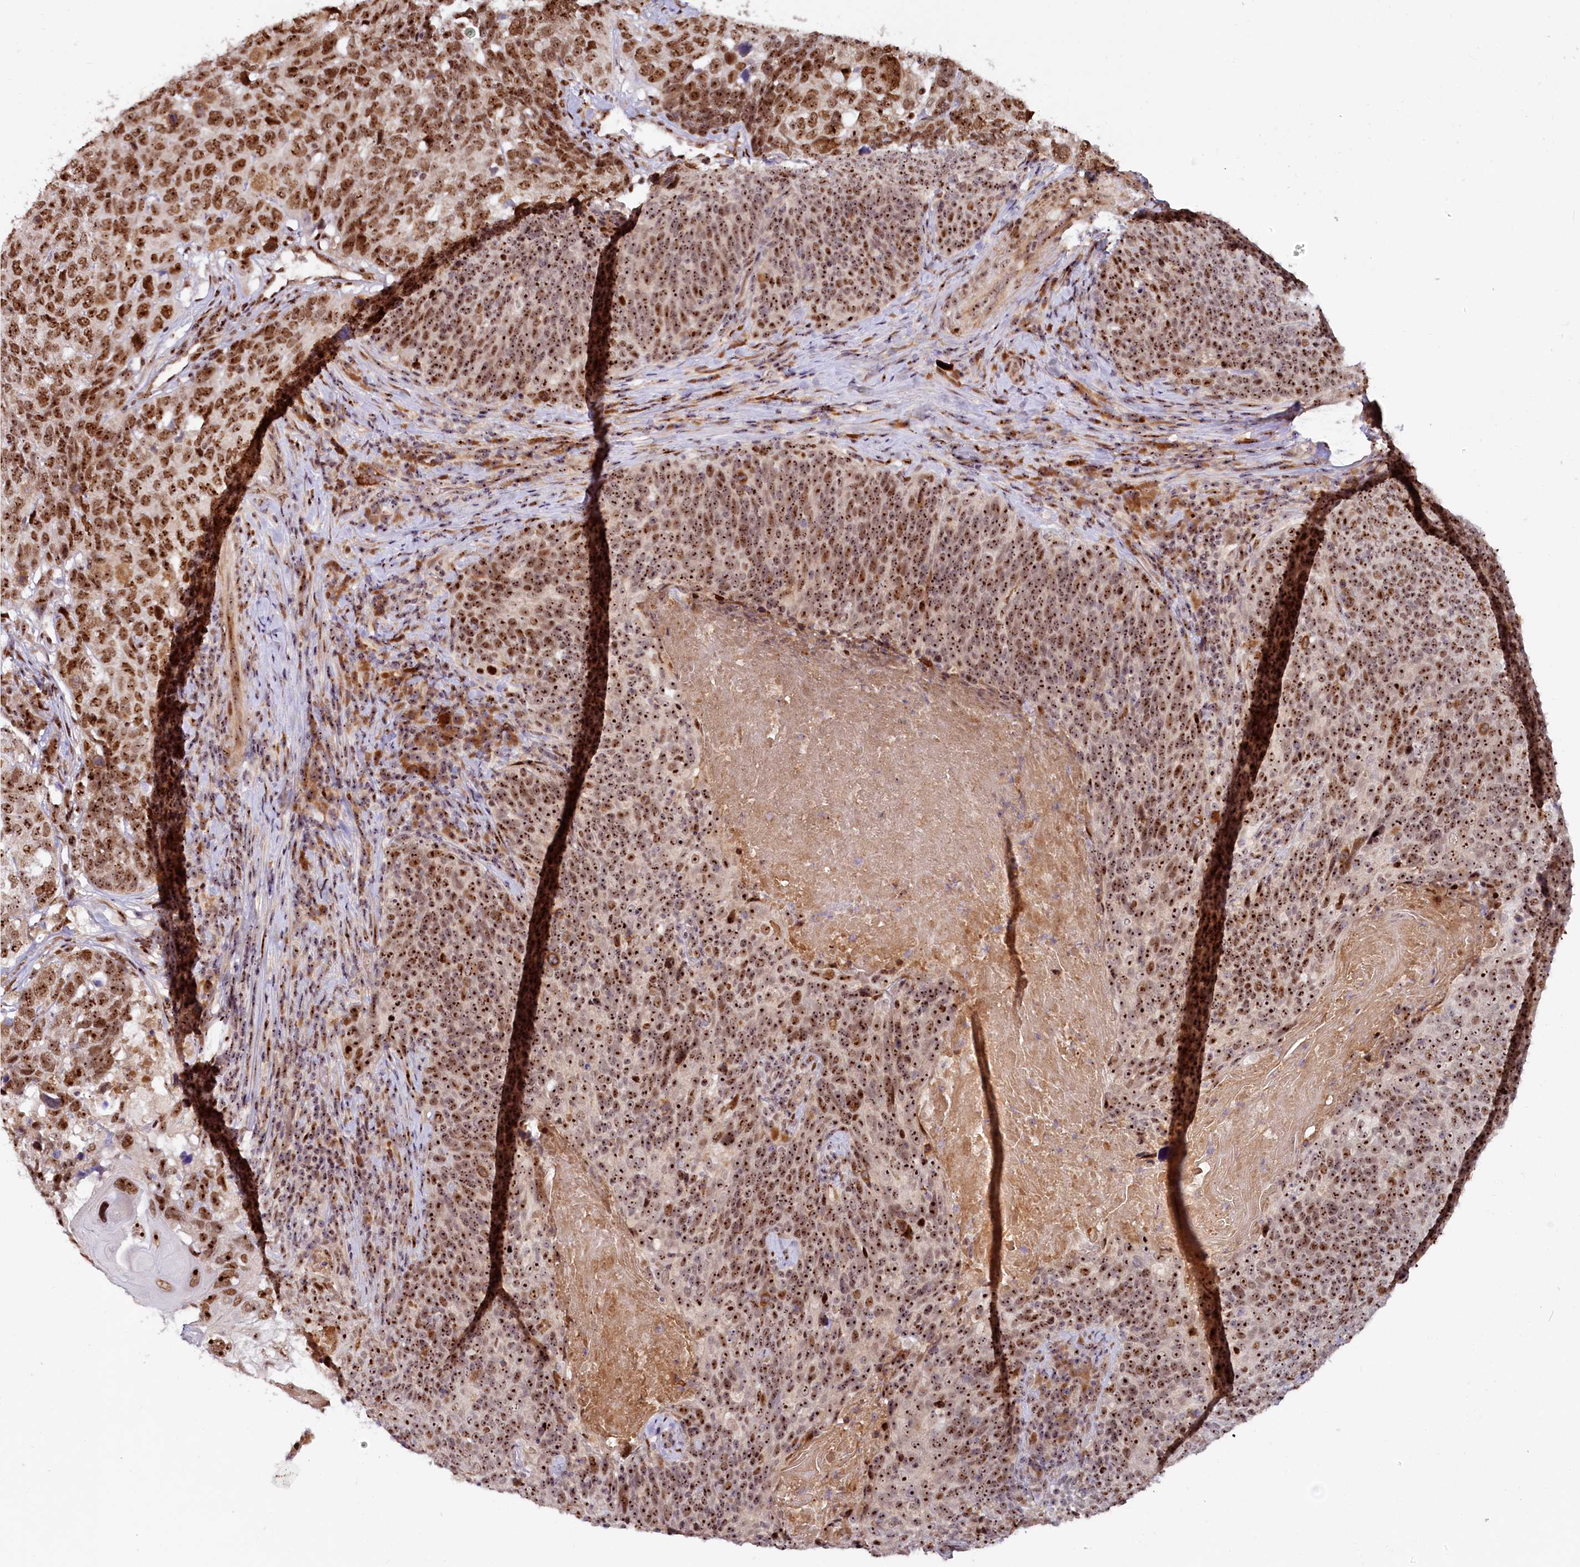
{"staining": {"intensity": "strong", "quantity": ">75%", "location": "nuclear"}, "tissue": "head and neck cancer", "cell_type": "Tumor cells", "image_type": "cancer", "snomed": [{"axis": "morphology", "description": "Squamous cell carcinoma, NOS"}, {"axis": "morphology", "description": "Squamous cell carcinoma, metastatic, NOS"}, {"axis": "topography", "description": "Lymph node"}, {"axis": "topography", "description": "Head-Neck"}], "caption": "Immunohistochemistry staining of metastatic squamous cell carcinoma (head and neck), which reveals high levels of strong nuclear expression in about >75% of tumor cells indicating strong nuclear protein expression. The staining was performed using DAB (brown) for protein detection and nuclei were counterstained in hematoxylin (blue).", "gene": "TCOF1", "patient": {"sex": "male", "age": 62}}